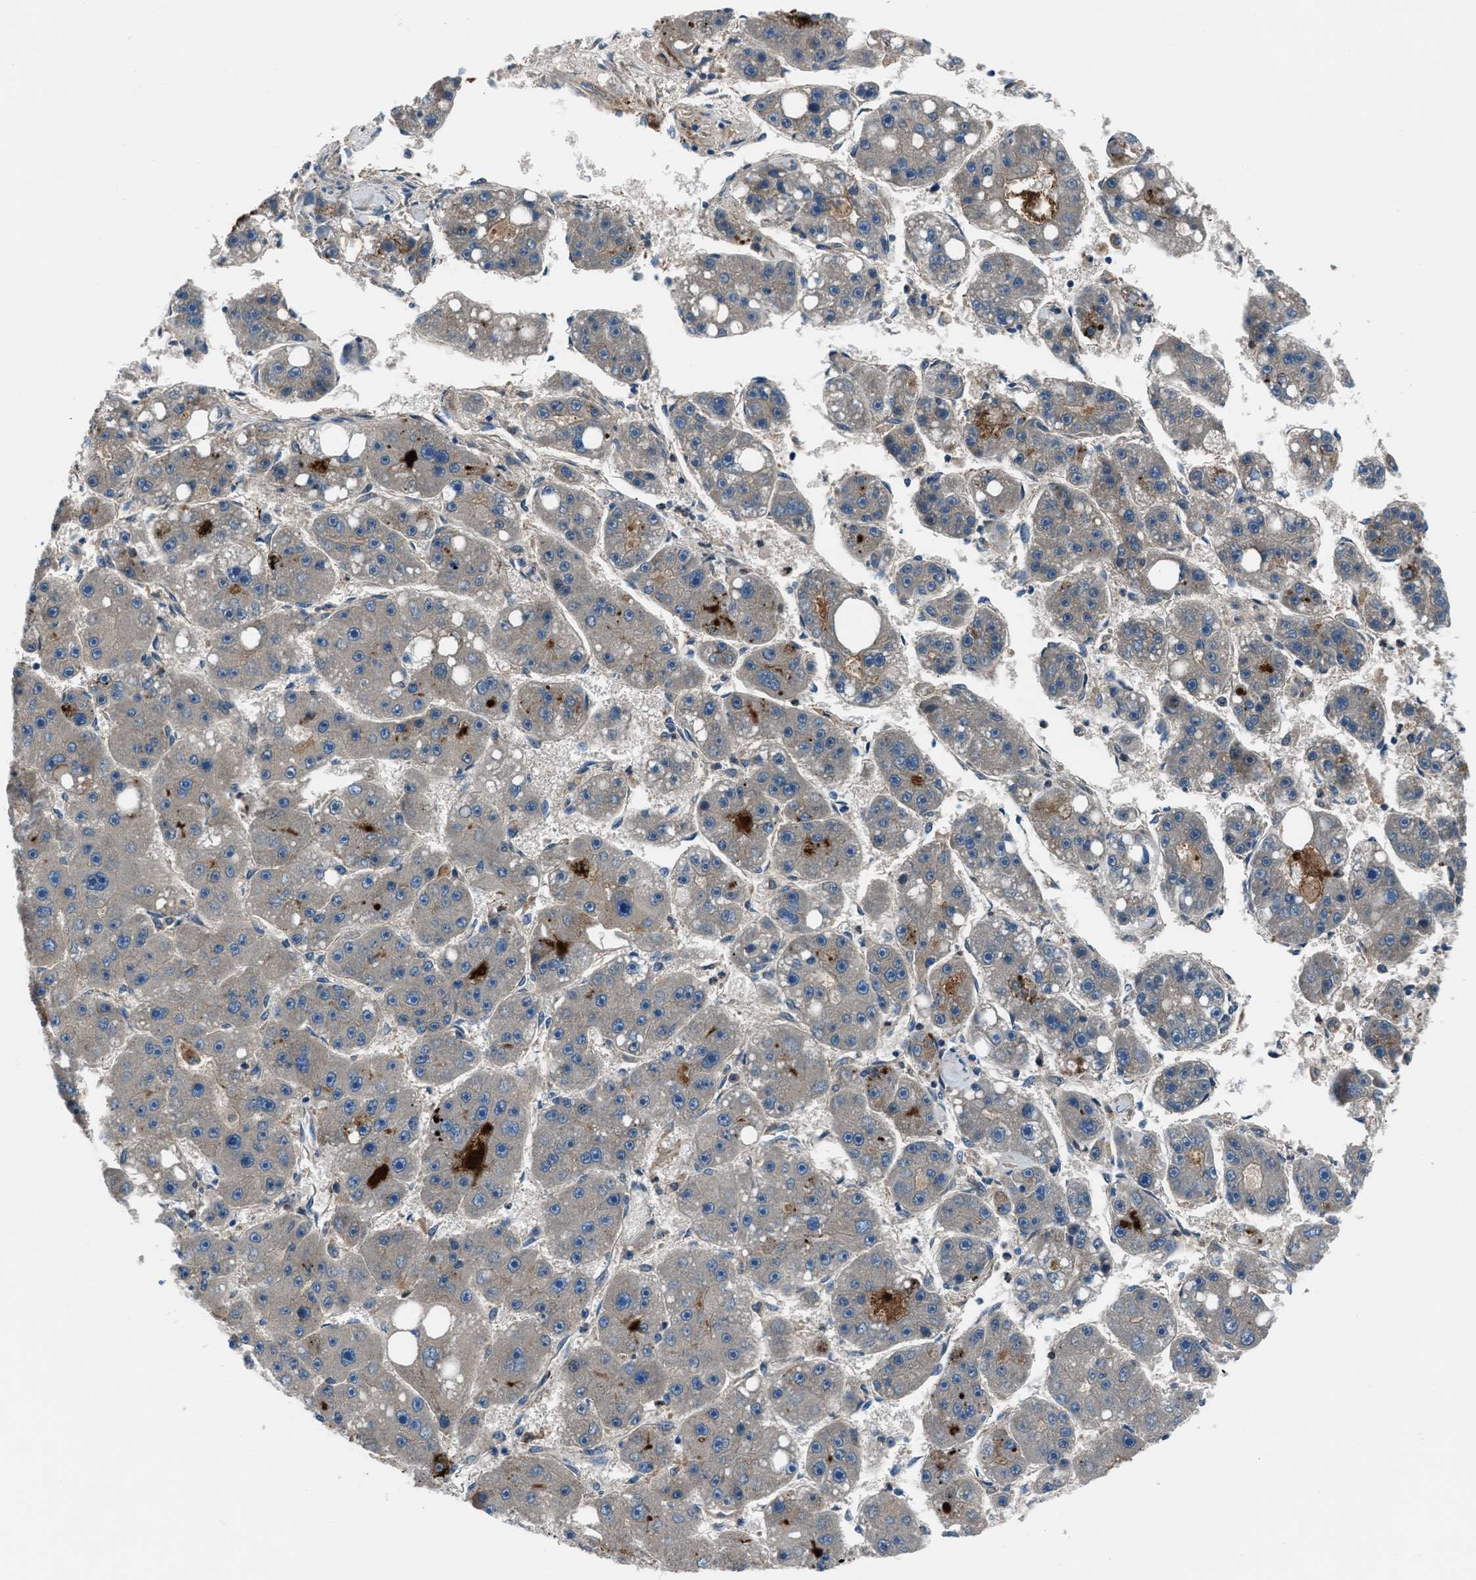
{"staining": {"intensity": "moderate", "quantity": "<25%", "location": "cytoplasmic/membranous"}, "tissue": "liver cancer", "cell_type": "Tumor cells", "image_type": "cancer", "snomed": [{"axis": "morphology", "description": "Carcinoma, Hepatocellular, NOS"}, {"axis": "topography", "description": "Liver"}], "caption": "The photomicrograph exhibits staining of liver cancer, revealing moderate cytoplasmic/membranous protein staining (brown color) within tumor cells.", "gene": "SLC38A6", "patient": {"sex": "female", "age": 61}}